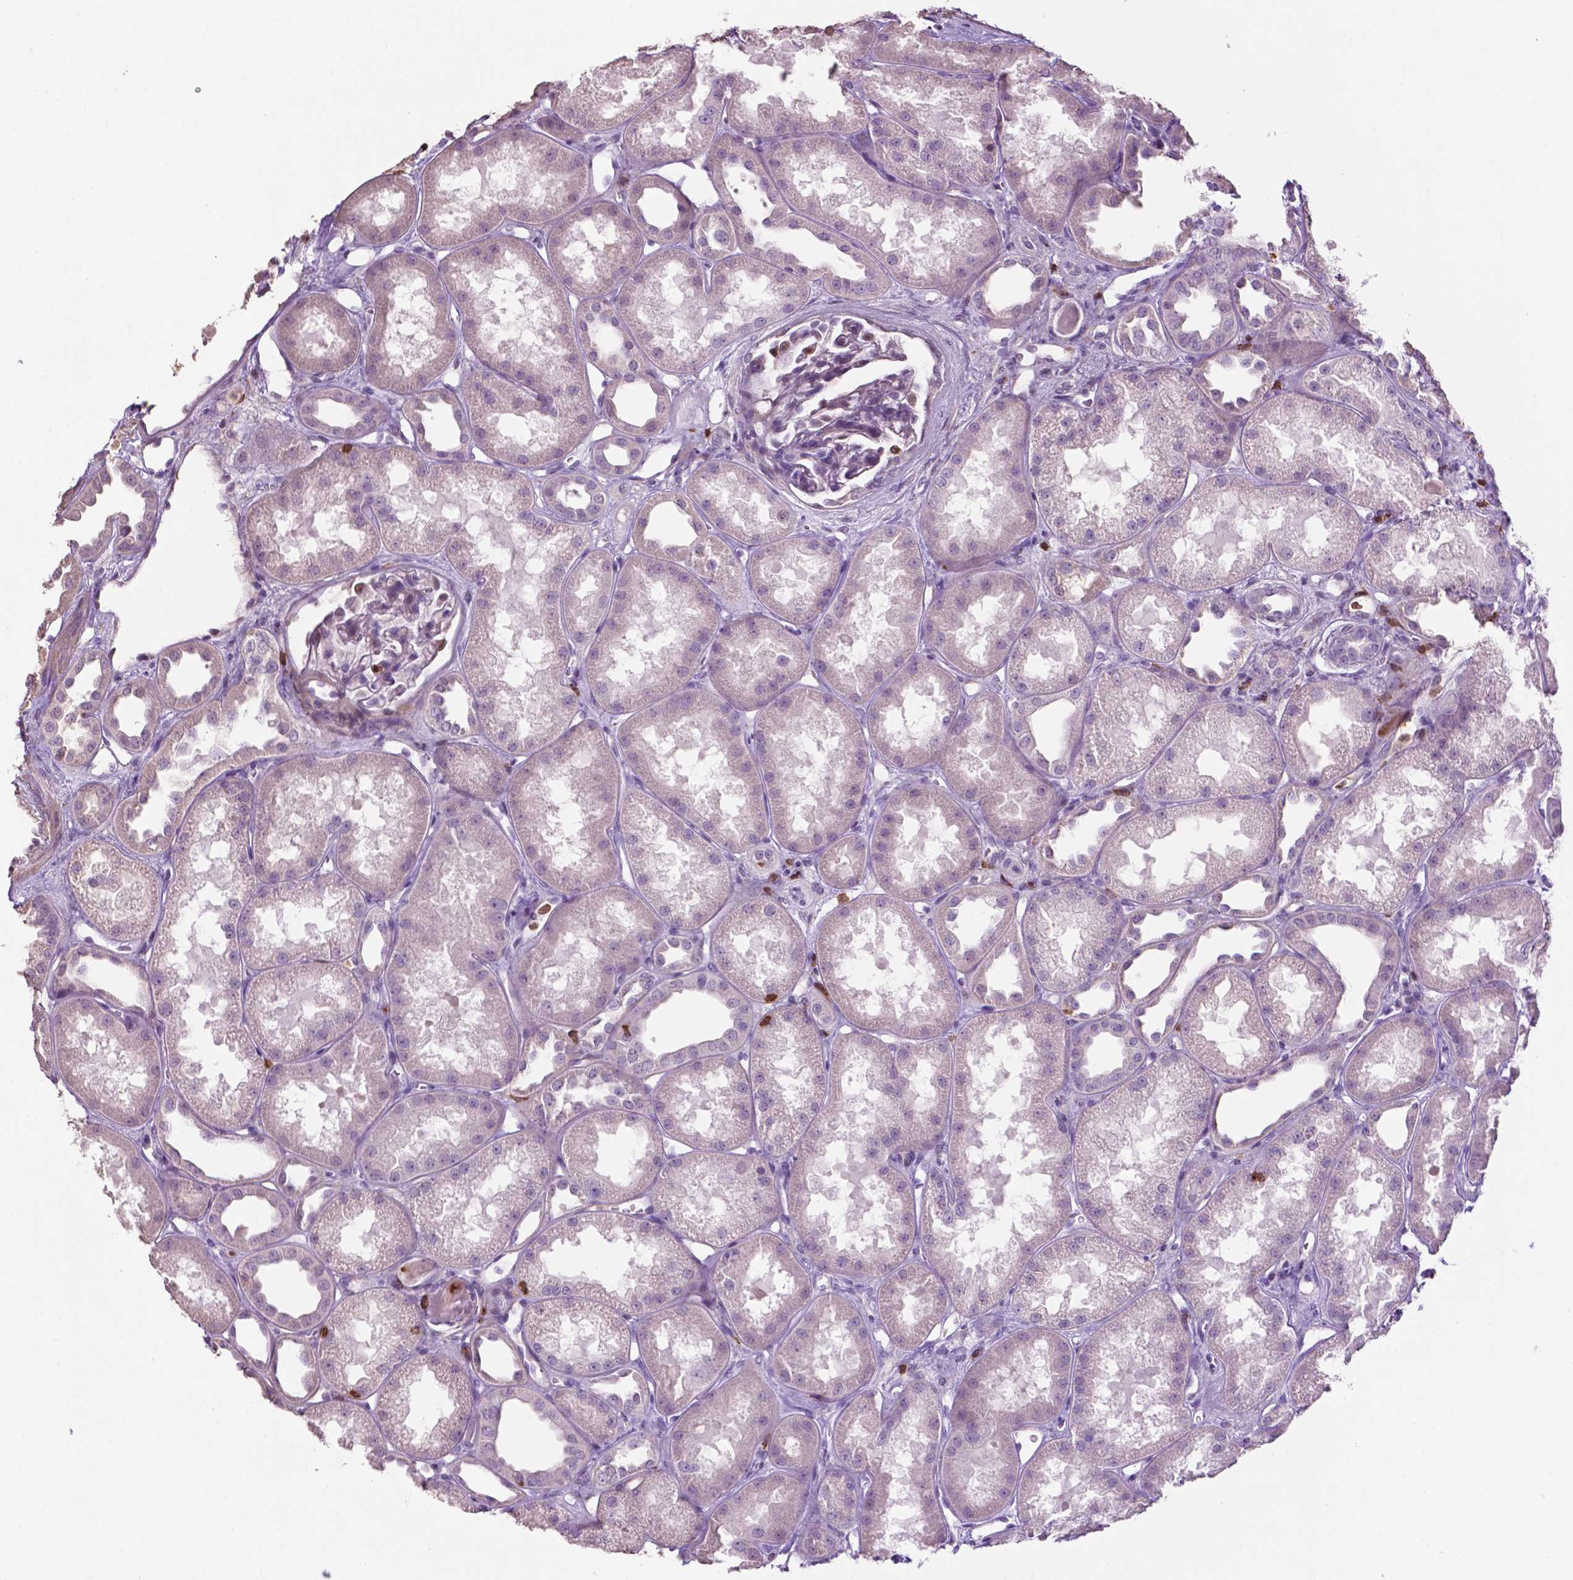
{"staining": {"intensity": "negative", "quantity": "none", "location": "none"}, "tissue": "kidney", "cell_type": "Cells in glomeruli", "image_type": "normal", "snomed": [{"axis": "morphology", "description": "Normal tissue, NOS"}, {"axis": "topography", "description": "Kidney"}], "caption": "This is a micrograph of immunohistochemistry staining of normal kidney, which shows no expression in cells in glomeruli.", "gene": "TBC1D10C", "patient": {"sex": "male", "age": 61}}